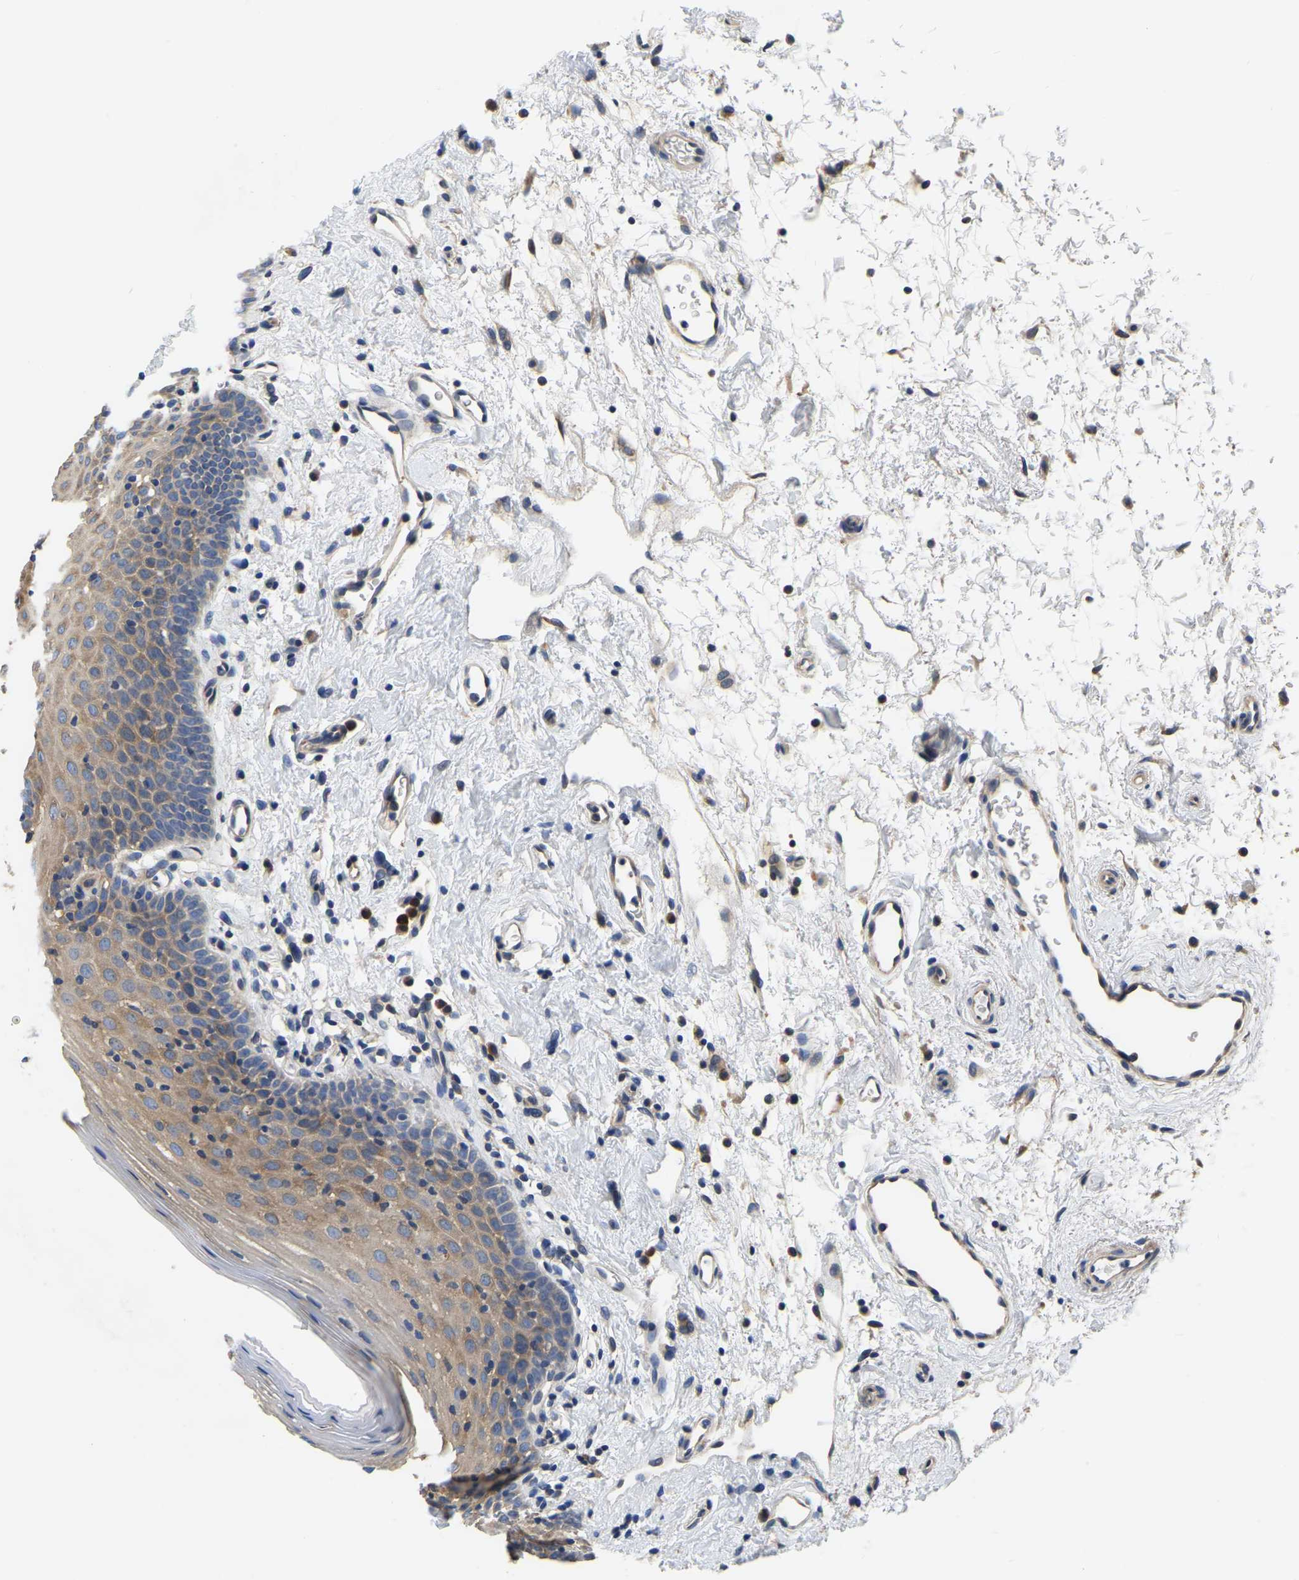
{"staining": {"intensity": "moderate", "quantity": ">75%", "location": "cytoplasmic/membranous"}, "tissue": "oral mucosa", "cell_type": "Squamous epithelial cells", "image_type": "normal", "snomed": [{"axis": "morphology", "description": "Normal tissue, NOS"}, {"axis": "topography", "description": "Oral tissue"}], "caption": "Immunohistochemistry staining of normal oral mucosa, which exhibits medium levels of moderate cytoplasmic/membranous staining in approximately >75% of squamous epithelial cells indicating moderate cytoplasmic/membranous protein staining. The staining was performed using DAB (3,3'-diaminobenzidine) (brown) for protein detection and nuclei were counterstained in hematoxylin (blue).", "gene": "GARS1", "patient": {"sex": "male", "age": 66}}